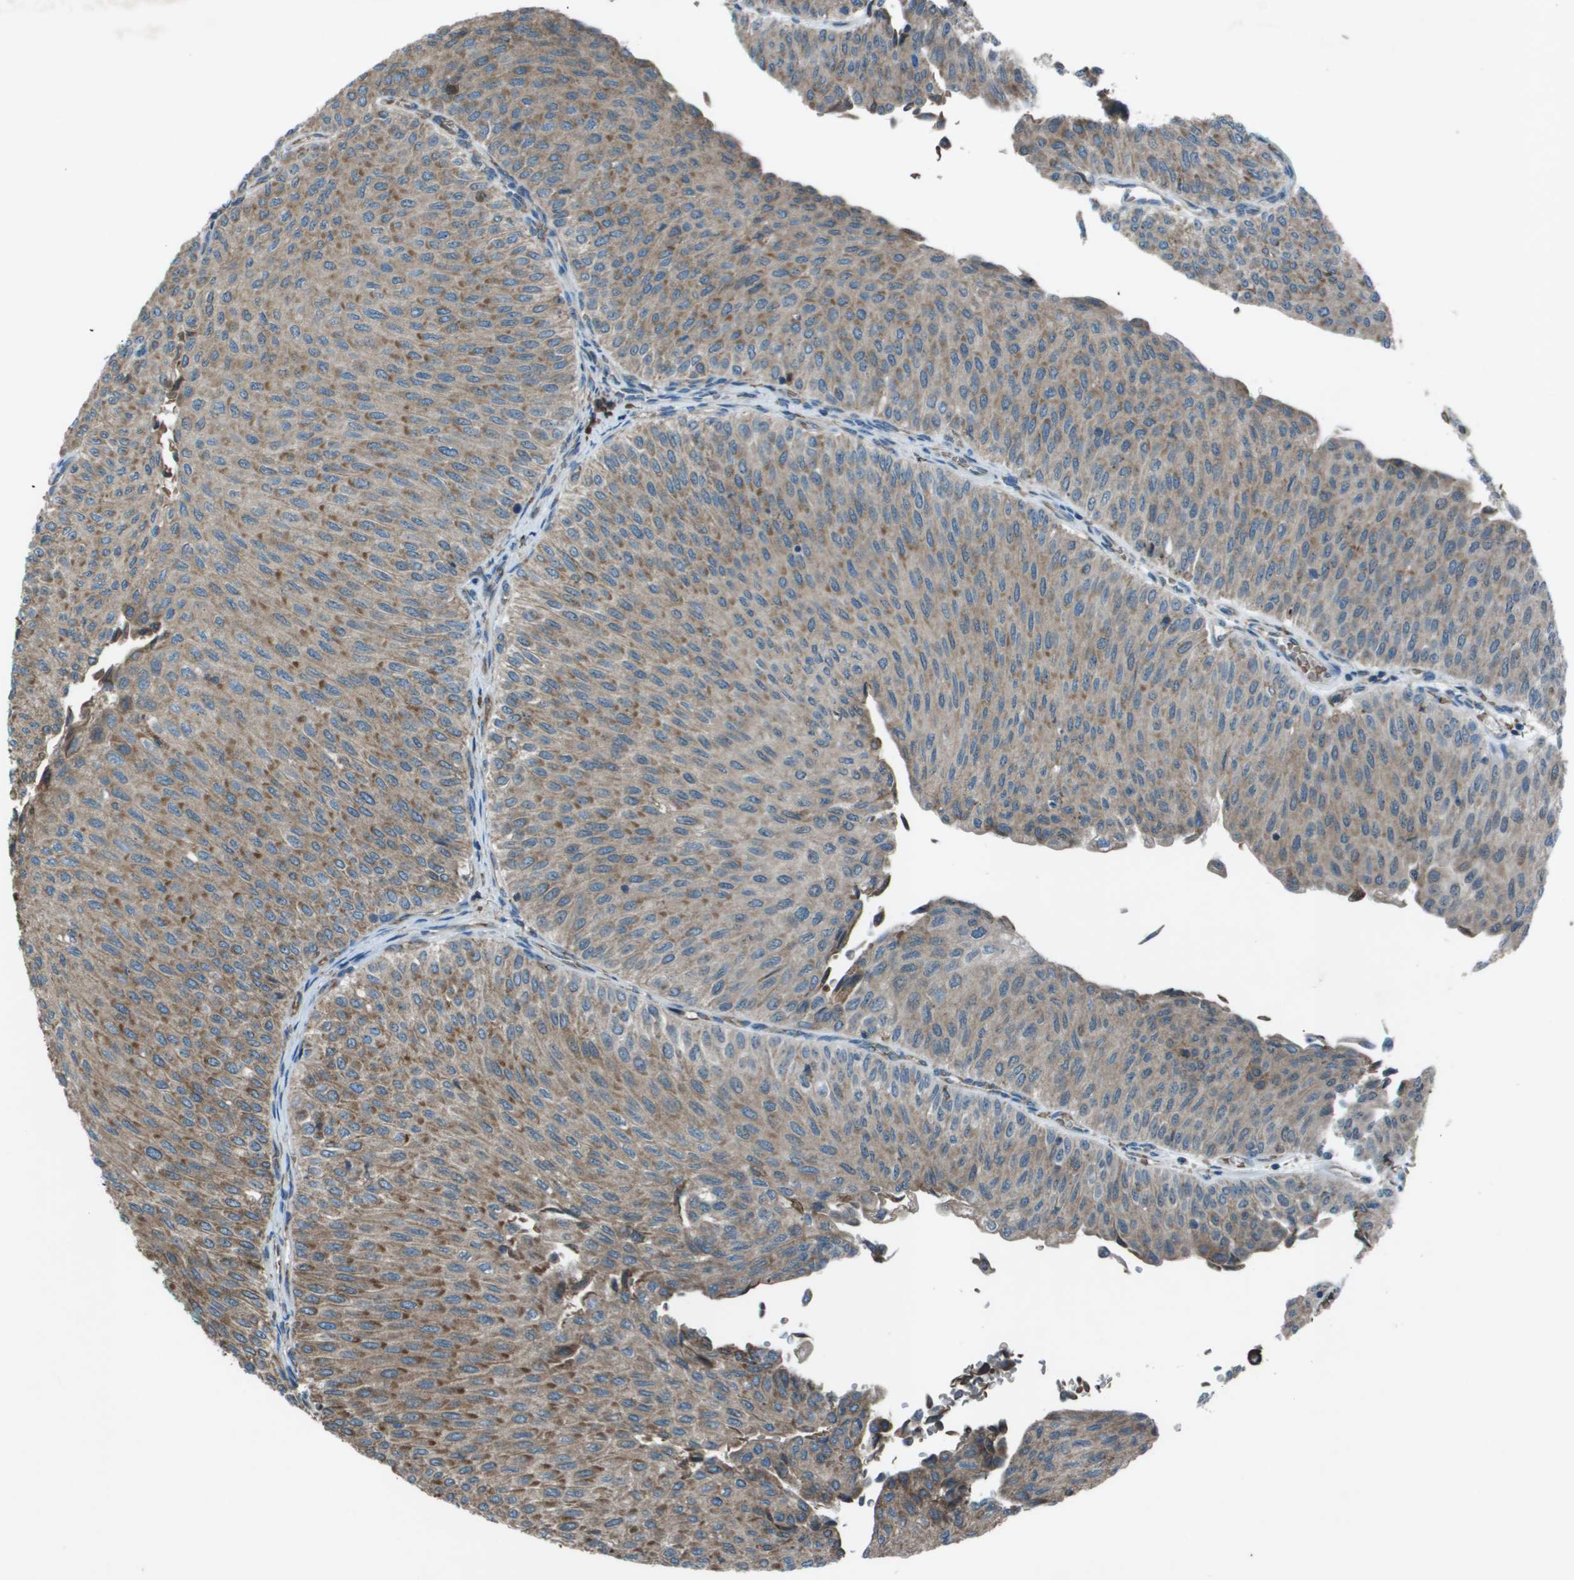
{"staining": {"intensity": "moderate", "quantity": "25%-75%", "location": "cytoplasmic/membranous"}, "tissue": "urothelial cancer", "cell_type": "Tumor cells", "image_type": "cancer", "snomed": [{"axis": "morphology", "description": "Urothelial carcinoma, Low grade"}, {"axis": "topography", "description": "Urinary bladder"}], "caption": "A micrograph of human urothelial cancer stained for a protein demonstrates moderate cytoplasmic/membranous brown staining in tumor cells.", "gene": "UTS2", "patient": {"sex": "male", "age": 78}}